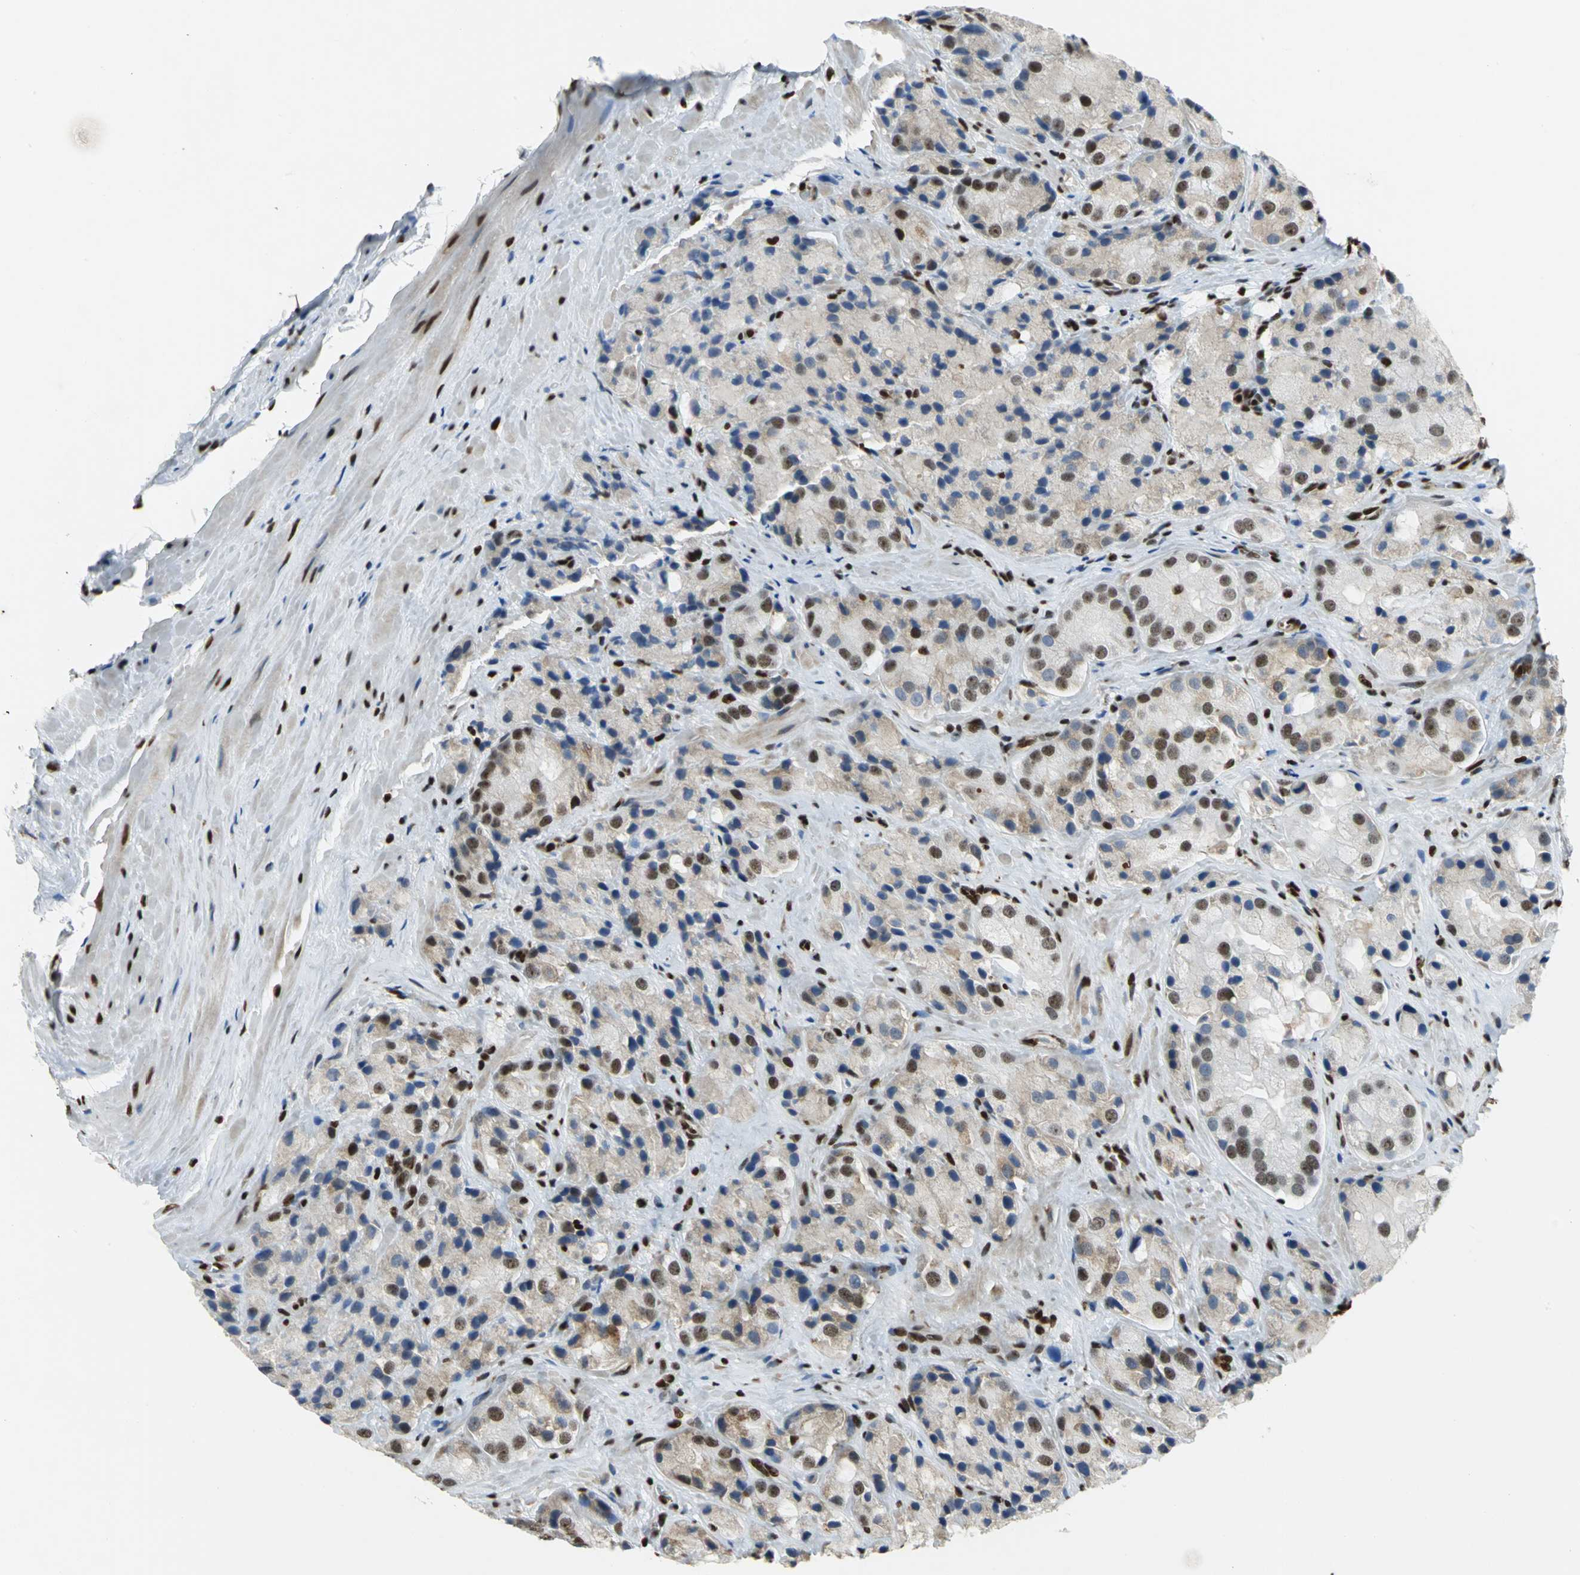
{"staining": {"intensity": "moderate", "quantity": "25%-75%", "location": "cytoplasmic/membranous,nuclear"}, "tissue": "prostate cancer", "cell_type": "Tumor cells", "image_type": "cancer", "snomed": [{"axis": "morphology", "description": "Adenocarcinoma, High grade"}, {"axis": "topography", "description": "Prostate"}], "caption": "Tumor cells reveal medium levels of moderate cytoplasmic/membranous and nuclear positivity in about 25%-75% of cells in human prostate cancer. (DAB = brown stain, brightfield microscopy at high magnification).", "gene": "HMGB1", "patient": {"sex": "male", "age": 70}}